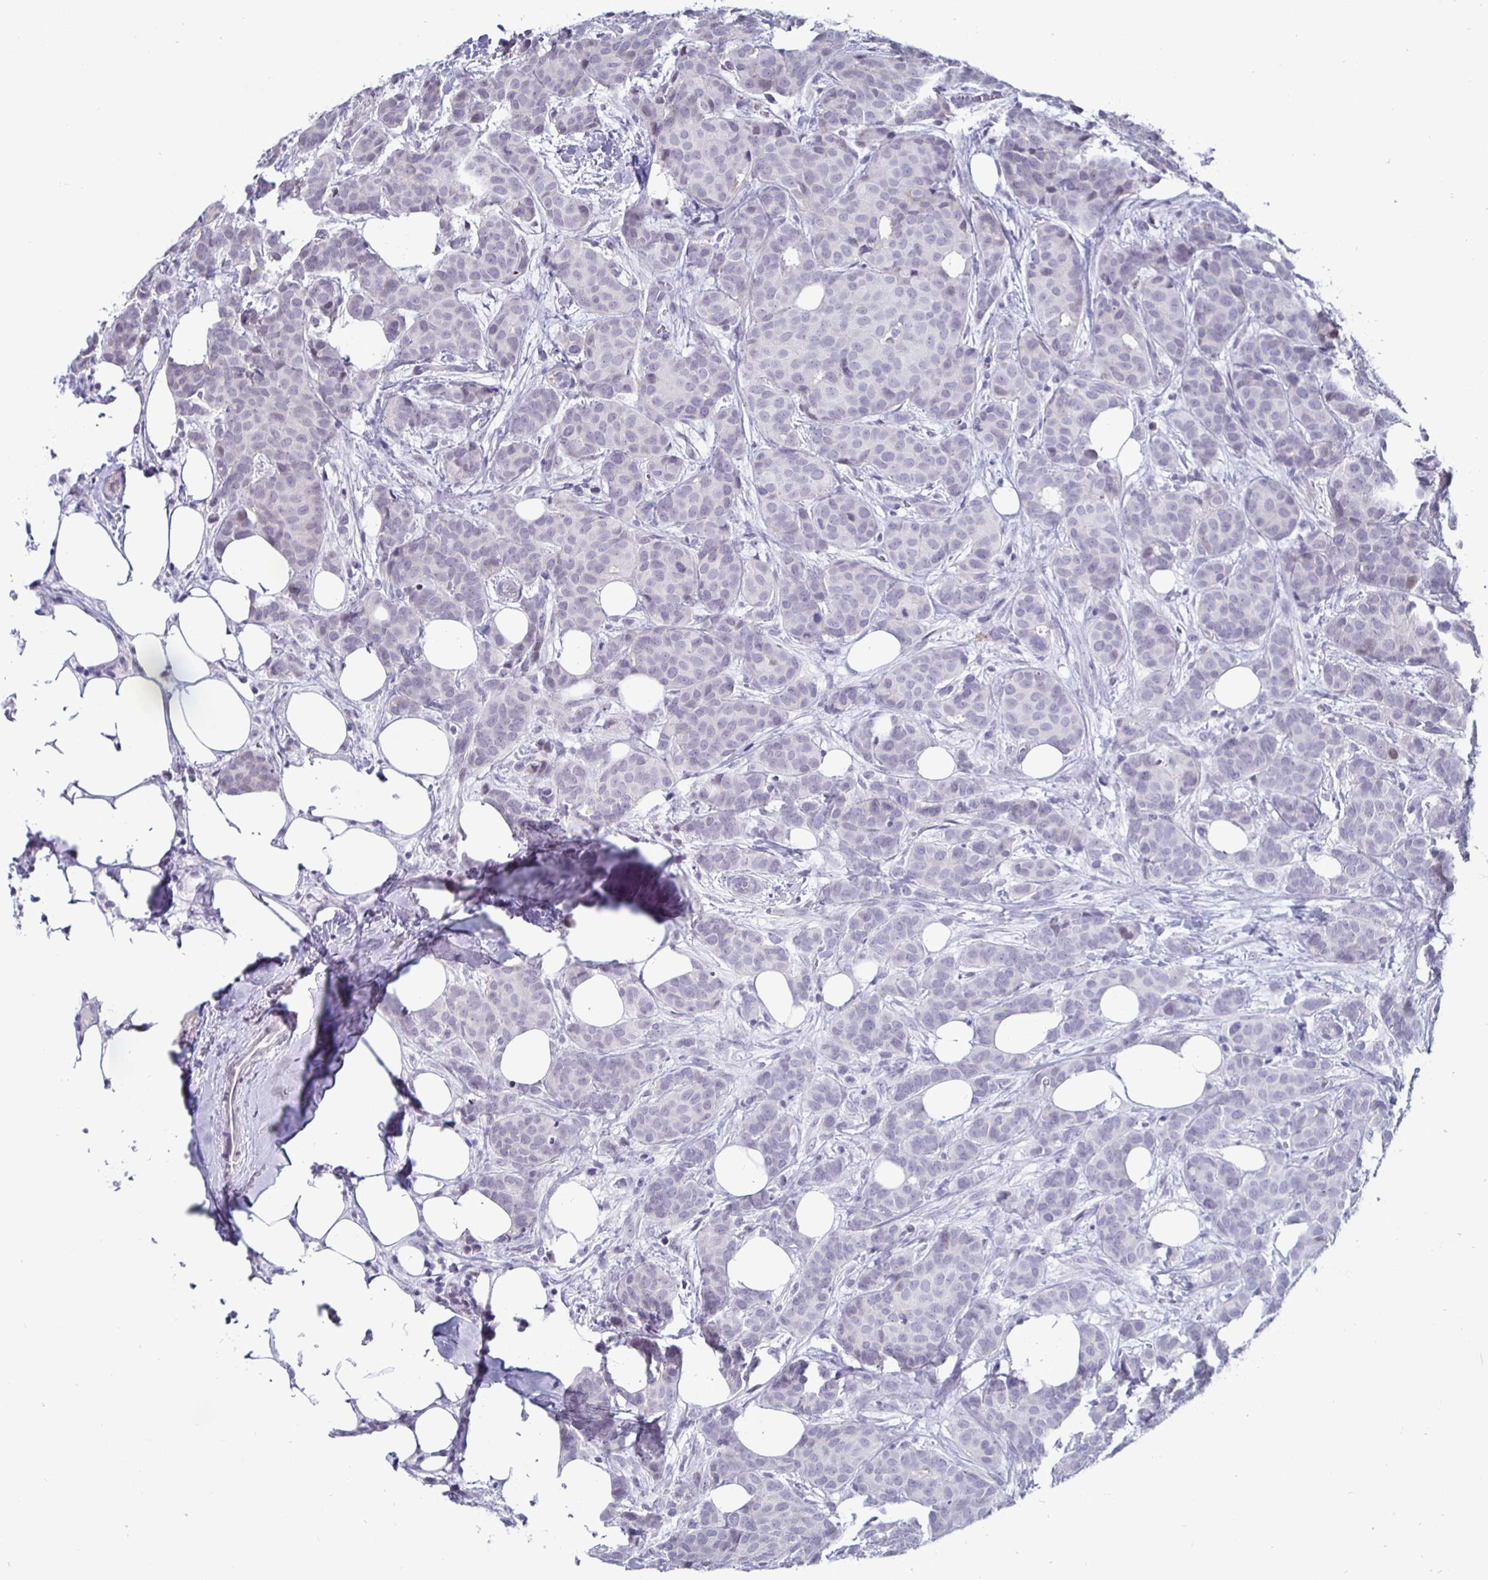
{"staining": {"intensity": "negative", "quantity": "none", "location": "none"}, "tissue": "breast cancer", "cell_type": "Tumor cells", "image_type": "cancer", "snomed": [{"axis": "morphology", "description": "Duct carcinoma"}, {"axis": "topography", "description": "Breast"}], "caption": "An immunohistochemistry histopathology image of breast invasive ductal carcinoma is shown. There is no staining in tumor cells of breast invasive ductal carcinoma.", "gene": "OOSP2", "patient": {"sex": "female", "age": 70}}